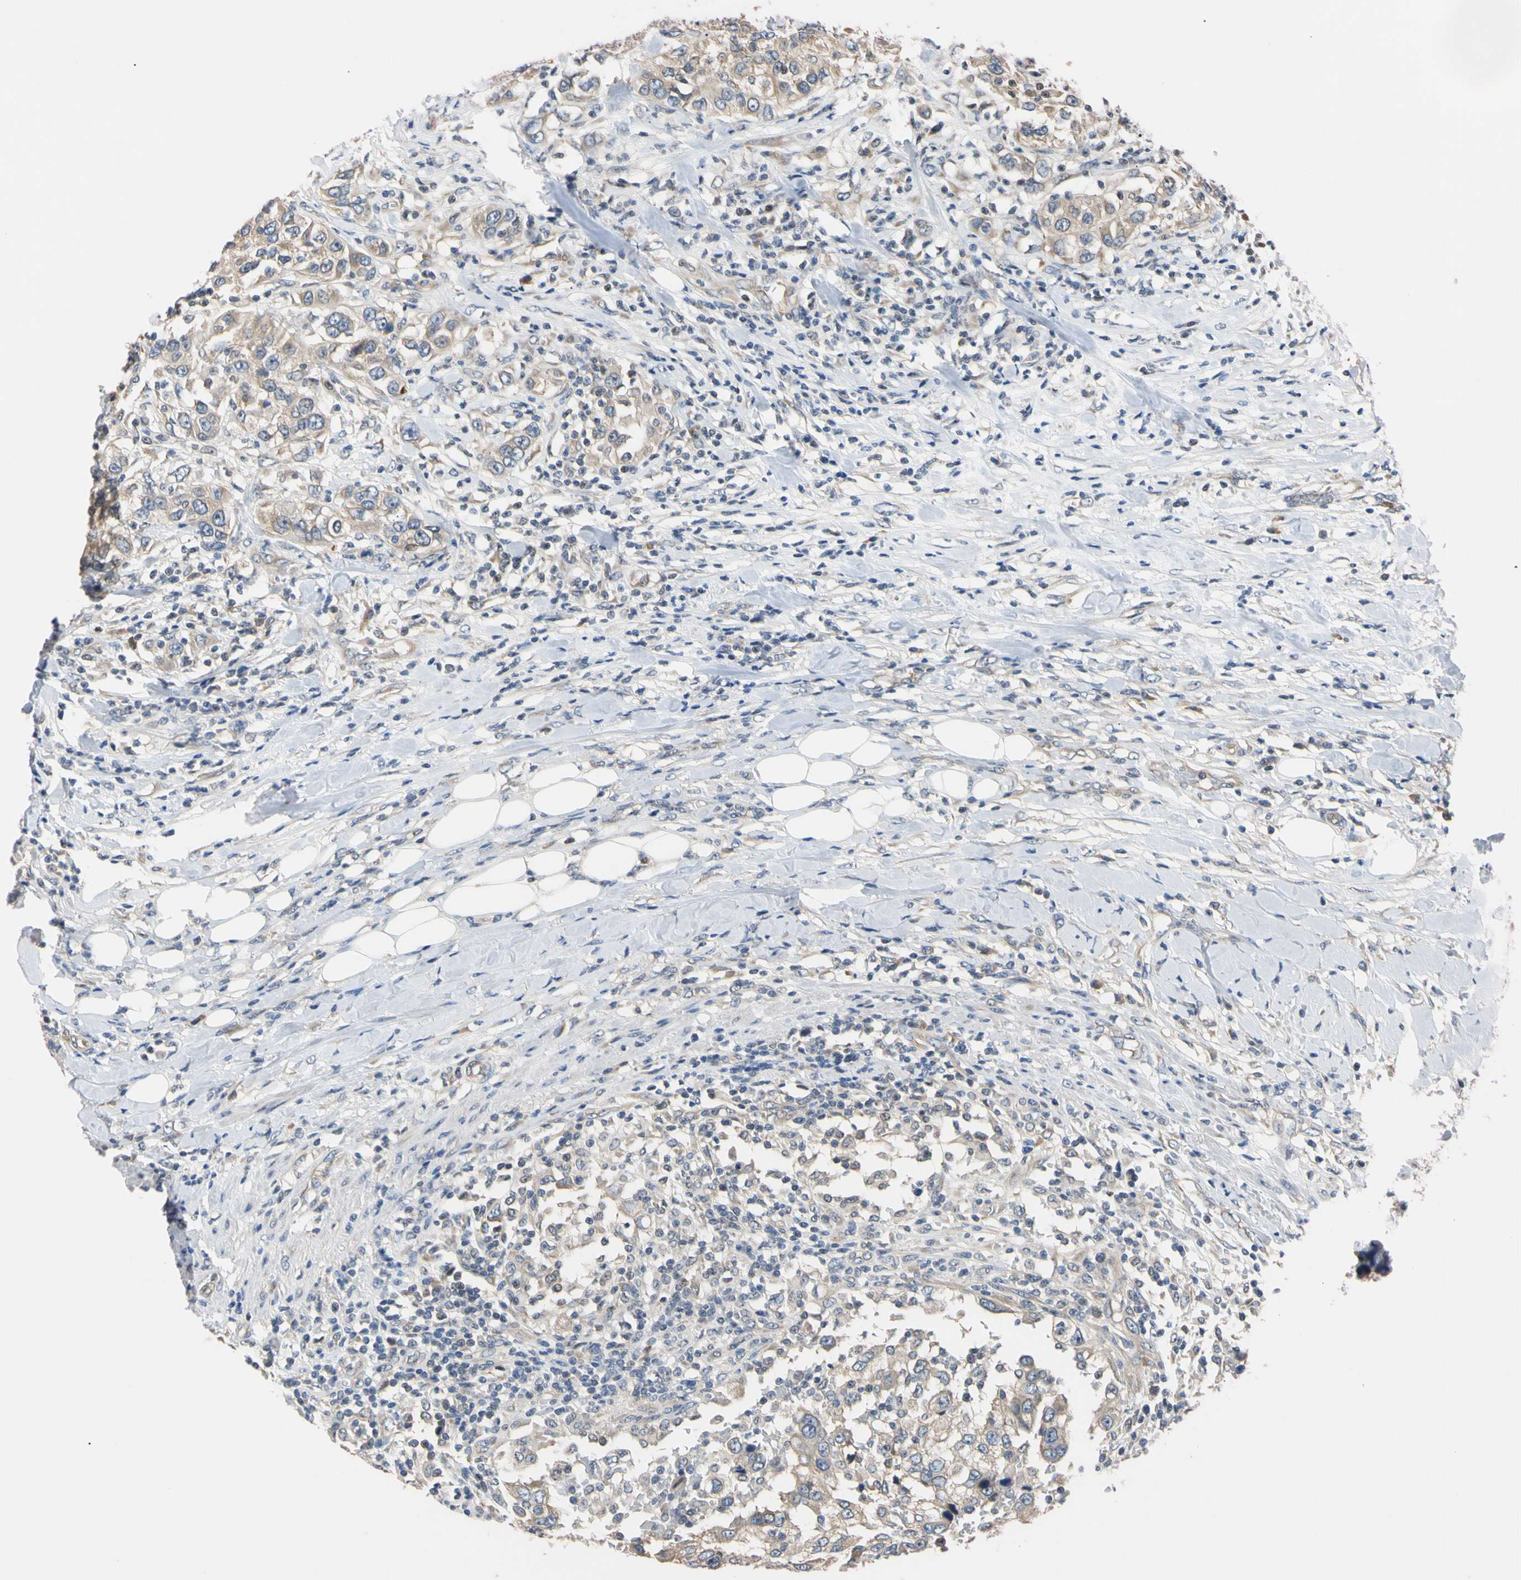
{"staining": {"intensity": "weak", "quantity": ">75%", "location": "cytoplasmic/membranous"}, "tissue": "urothelial cancer", "cell_type": "Tumor cells", "image_type": "cancer", "snomed": [{"axis": "morphology", "description": "Urothelial carcinoma, High grade"}, {"axis": "topography", "description": "Urinary bladder"}], "caption": "Immunohistochemistry staining of urothelial cancer, which reveals low levels of weak cytoplasmic/membranous staining in about >75% of tumor cells indicating weak cytoplasmic/membranous protein positivity. The staining was performed using DAB (3,3'-diaminobenzidine) (brown) for protein detection and nuclei were counterstained in hematoxylin (blue).", "gene": "RARS1", "patient": {"sex": "female", "age": 80}}